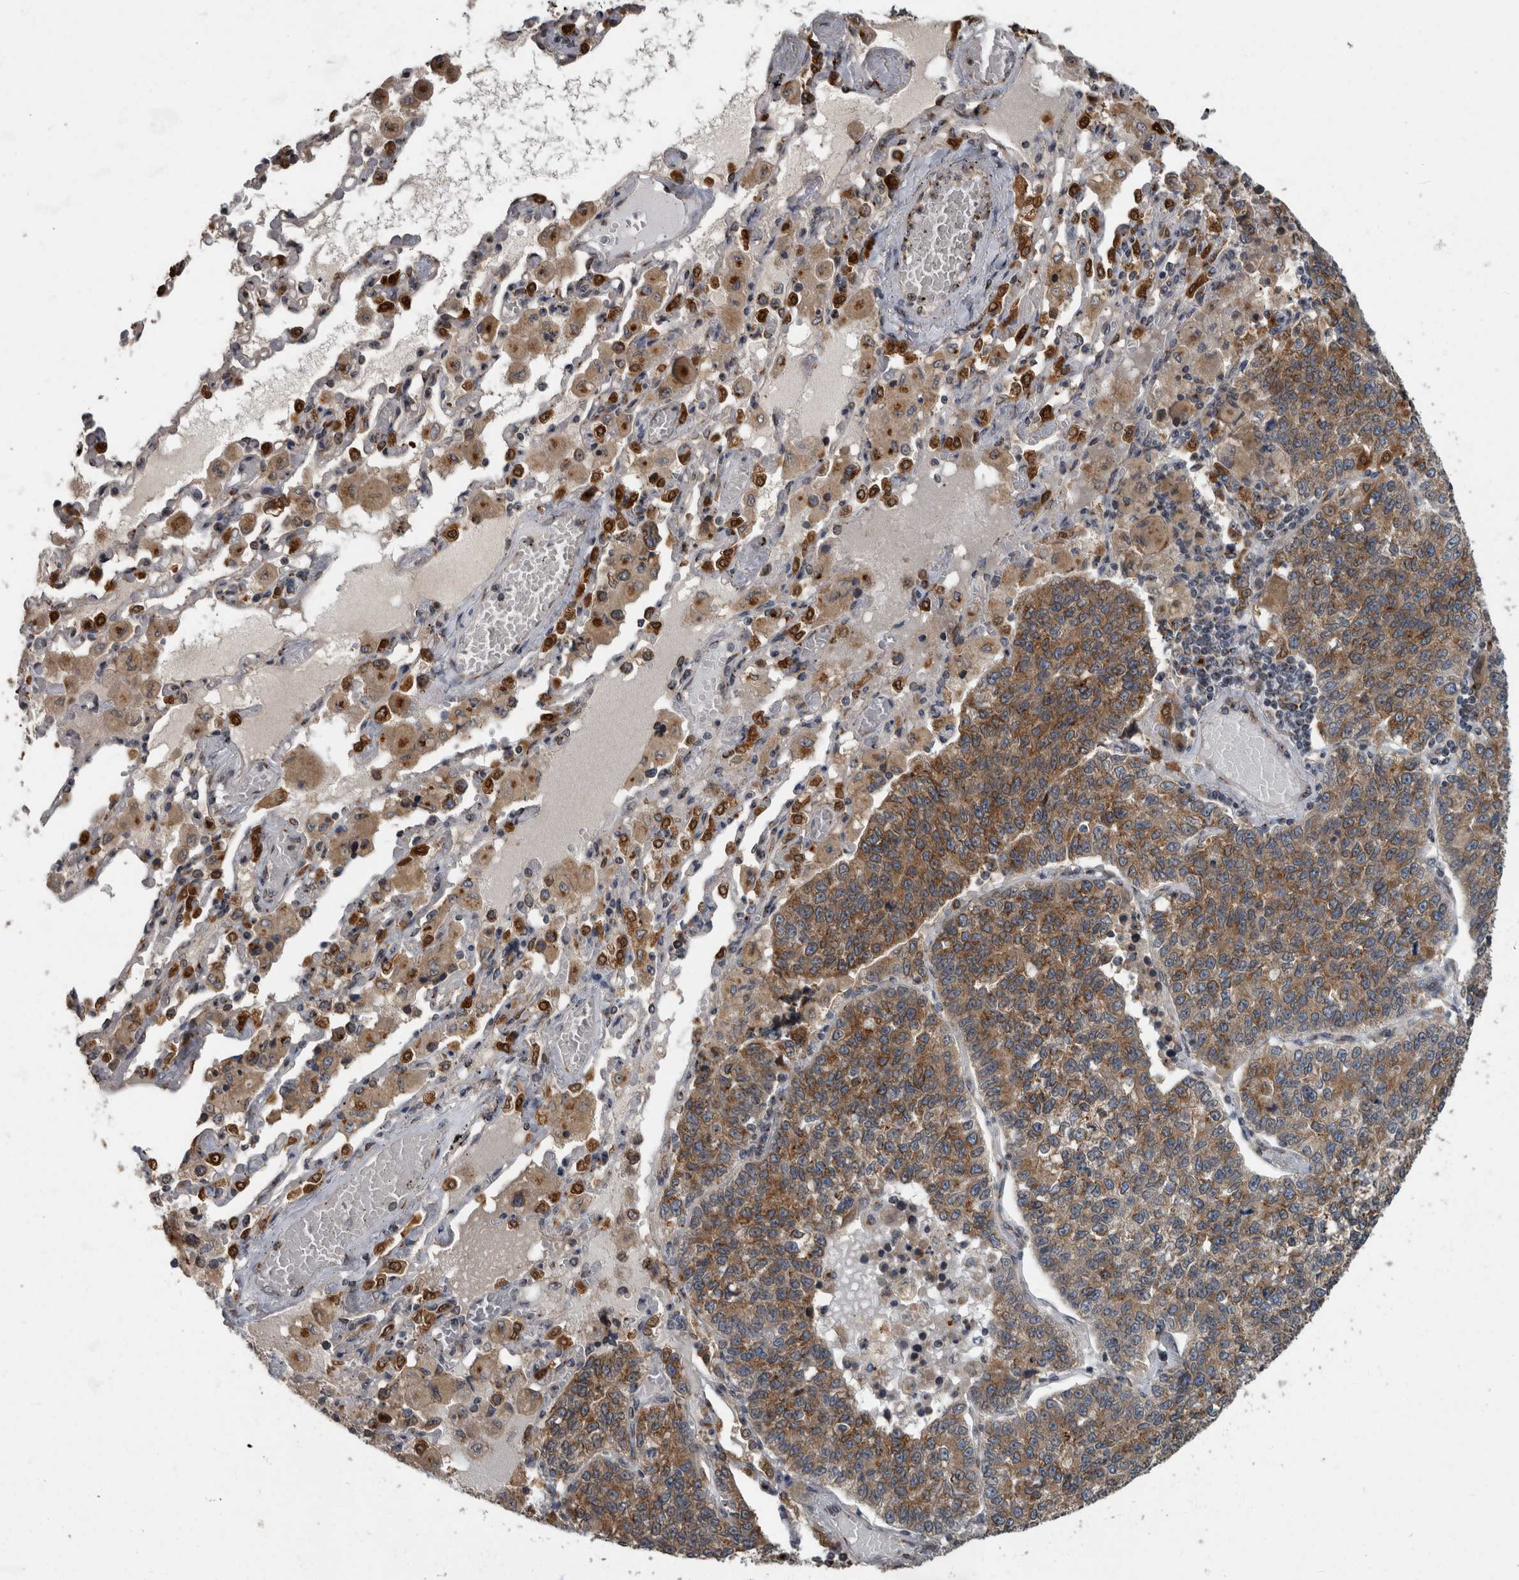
{"staining": {"intensity": "moderate", "quantity": ">75%", "location": "cytoplasmic/membranous"}, "tissue": "lung cancer", "cell_type": "Tumor cells", "image_type": "cancer", "snomed": [{"axis": "morphology", "description": "Adenocarcinoma, NOS"}, {"axis": "topography", "description": "Lung"}], "caption": "Protein expression analysis of human lung cancer (adenocarcinoma) reveals moderate cytoplasmic/membranous expression in about >75% of tumor cells.", "gene": "LMAN2L", "patient": {"sex": "male", "age": 49}}